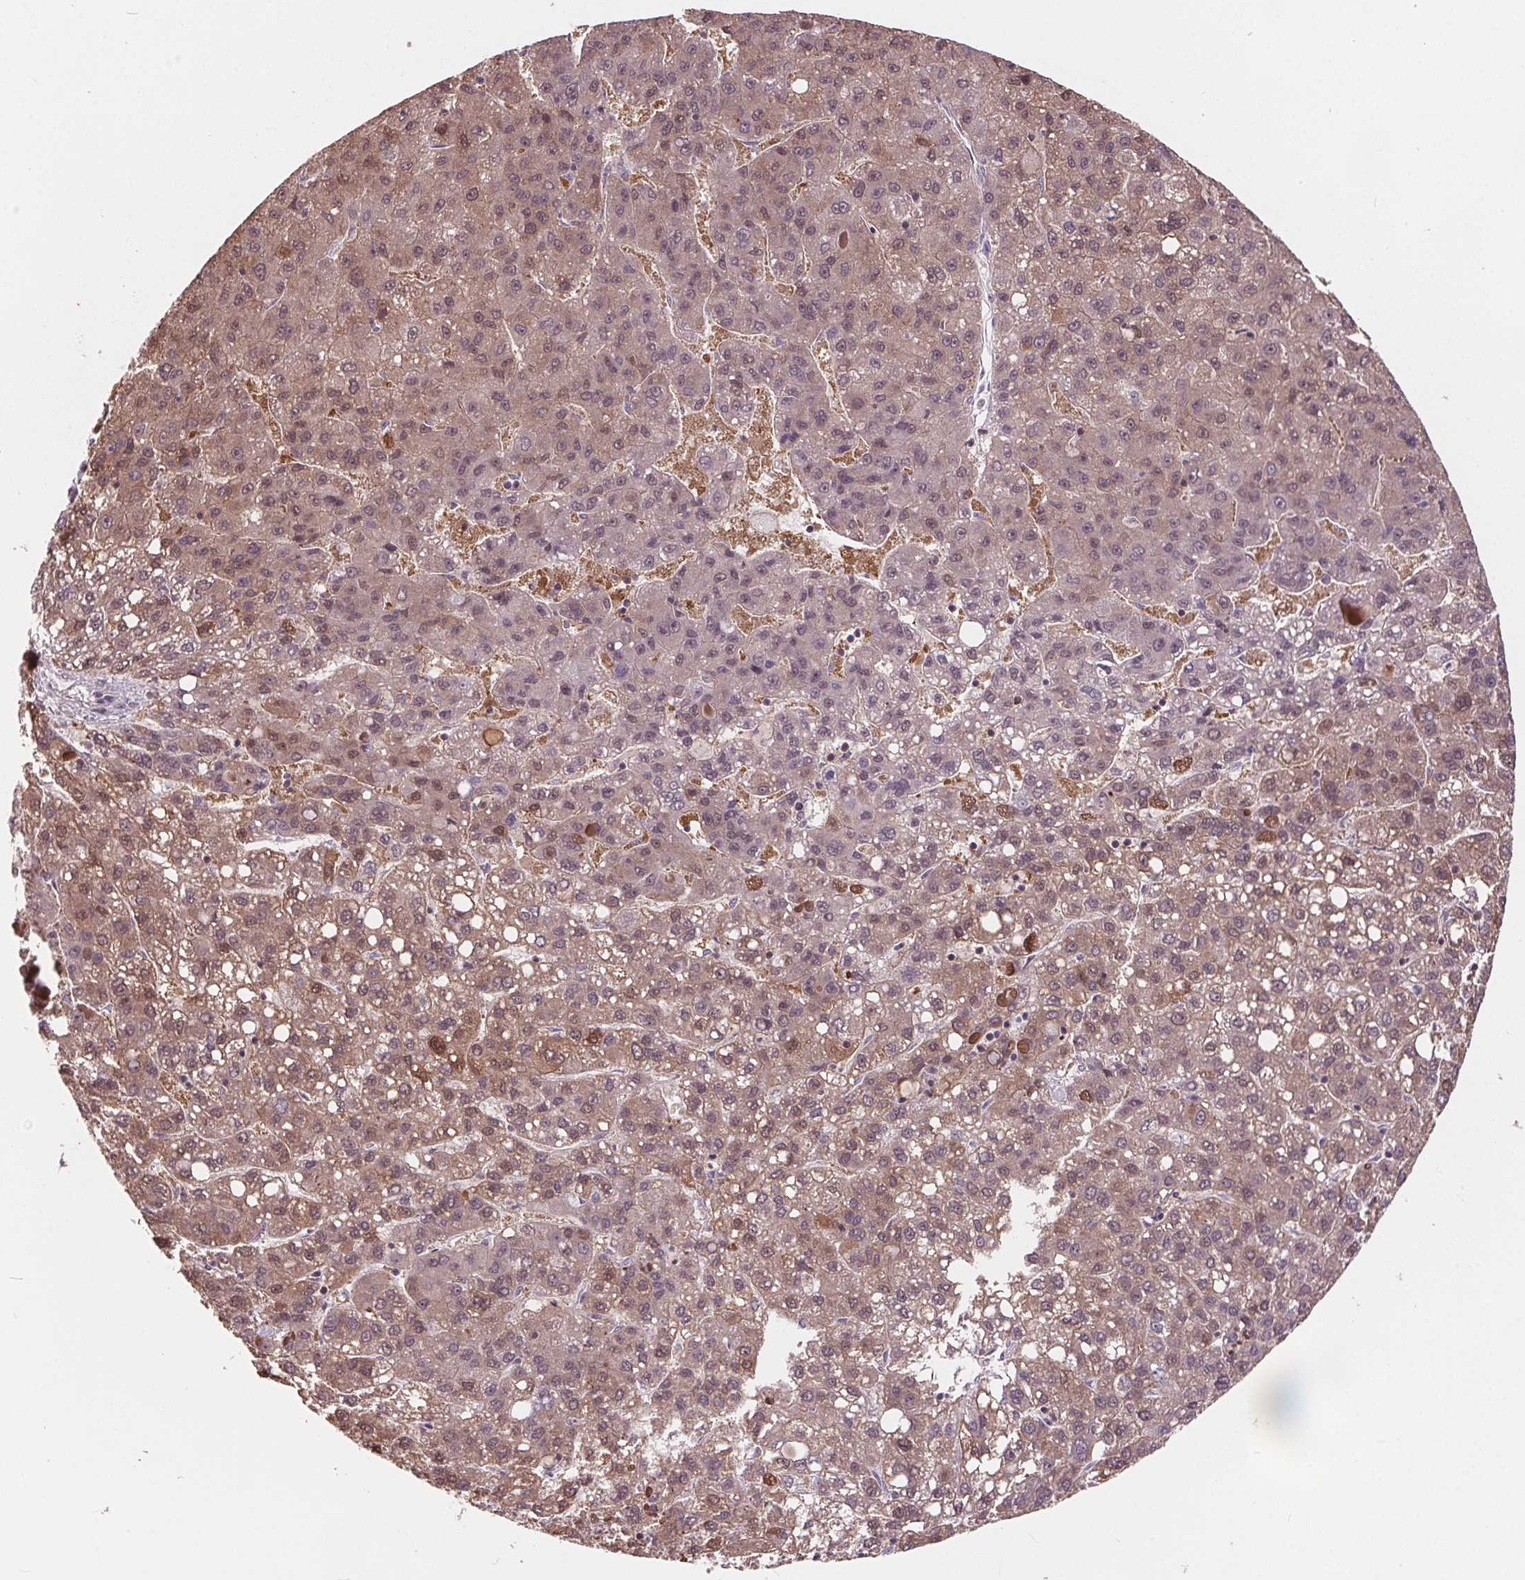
{"staining": {"intensity": "weak", "quantity": "25%-75%", "location": "cytoplasmic/membranous,nuclear"}, "tissue": "liver cancer", "cell_type": "Tumor cells", "image_type": "cancer", "snomed": [{"axis": "morphology", "description": "Carcinoma, Hepatocellular, NOS"}, {"axis": "topography", "description": "Liver"}], "caption": "Immunohistochemistry (IHC) histopathology image of liver cancer stained for a protein (brown), which reveals low levels of weak cytoplasmic/membranous and nuclear positivity in about 25%-75% of tumor cells.", "gene": "HIF1AN", "patient": {"sex": "female", "age": 82}}